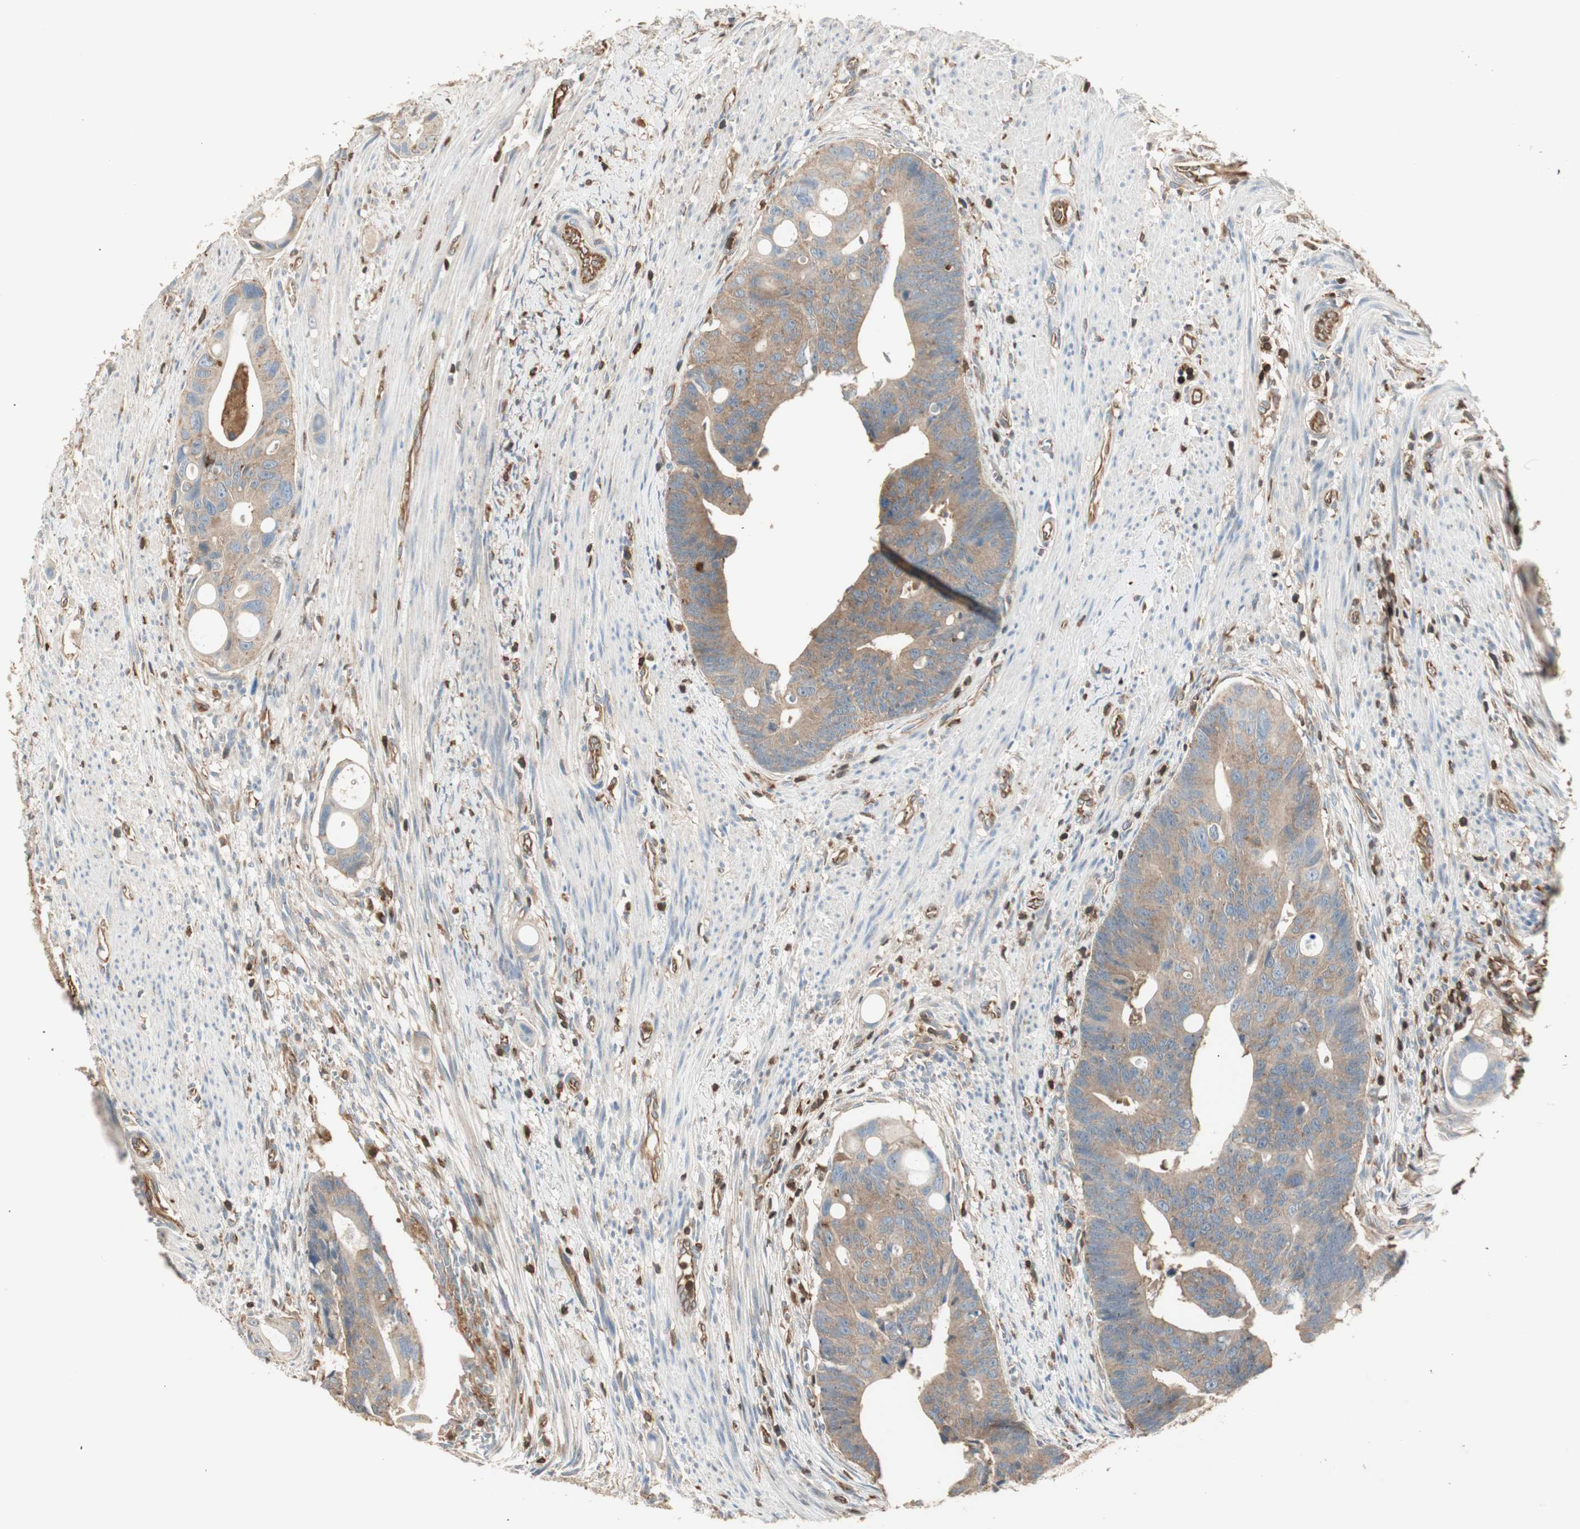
{"staining": {"intensity": "moderate", "quantity": ">75%", "location": "cytoplasmic/membranous"}, "tissue": "colorectal cancer", "cell_type": "Tumor cells", "image_type": "cancer", "snomed": [{"axis": "morphology", "description": "Adenocarcinoma, NOS"}, {"axis": "topography", "description": "Colon"}], "caption": "An immunohistochemistry micrograph of tumor tissue is shown. Protein staining in brown labels moderate cytoplasmic/membranous positivity in adenocarcinoma (colorectal) within tumor cells.", "gene": "CRLF3", "patient": {"sex": "female", "age": 57}}